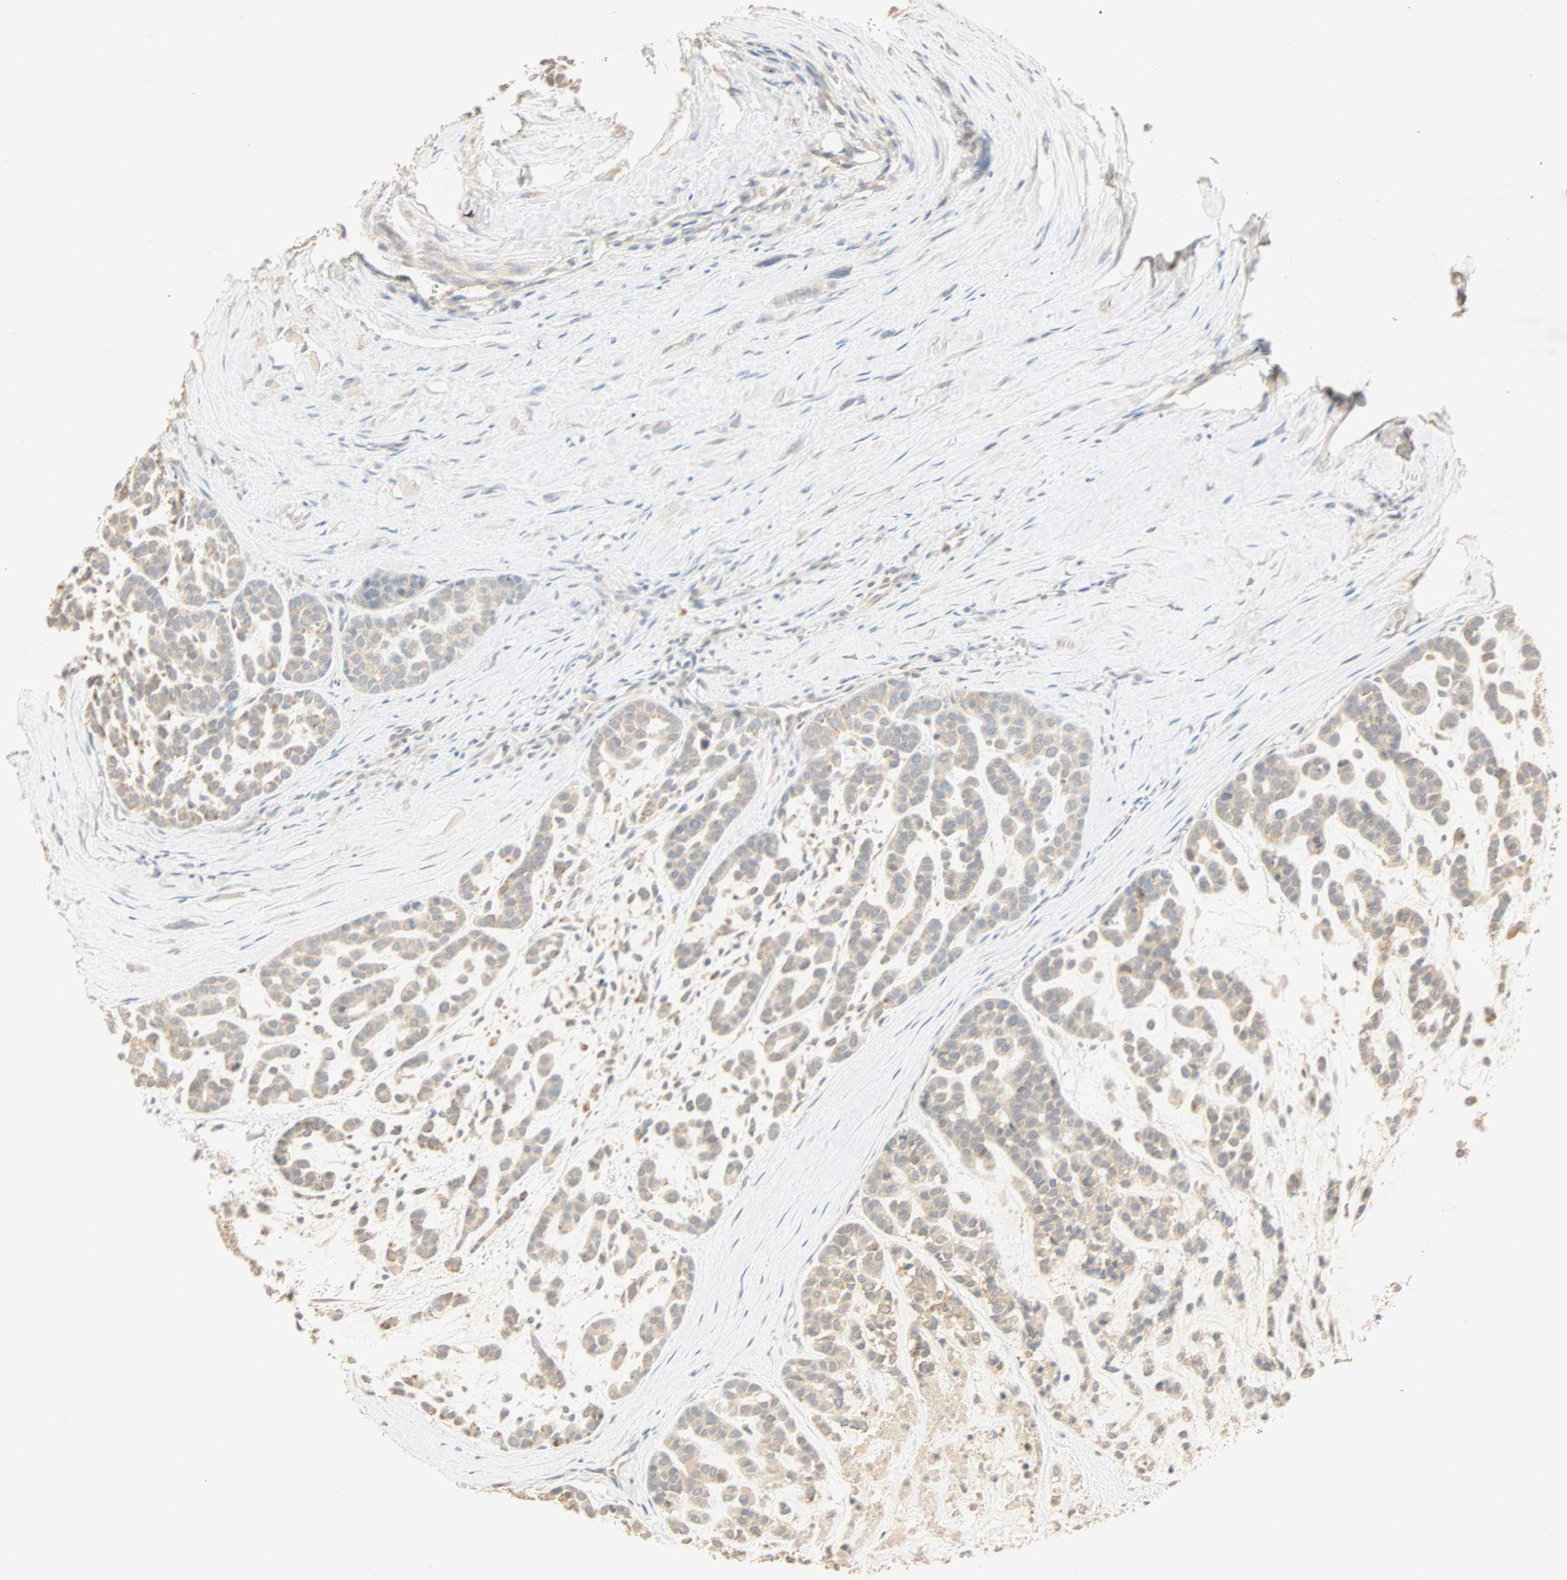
{"staining": {"intensity": "weak", "quantity": ">75%", "location": "cytoplasmic/membranous"}, "tissue": "head and neck cancer", "cell_type": "Tumor cells", "image_type": "cancer", "snomed": [{"axis": "morphology", "description": "Adenocarcinoma, NOS"}, {"axis": "morphology", "description": "Adenoma, NOS"}, {"axis": "topography", "description": "Head-Neck"}], "caption": "Tumor cells display low levels of weak cytoplasmic/membranous positivity in approximately >75% of cells in head and neck cancer (adenocarcinoma).", "gene": "SELENBP1", "patient": {"sex": "female", "age": 55}}